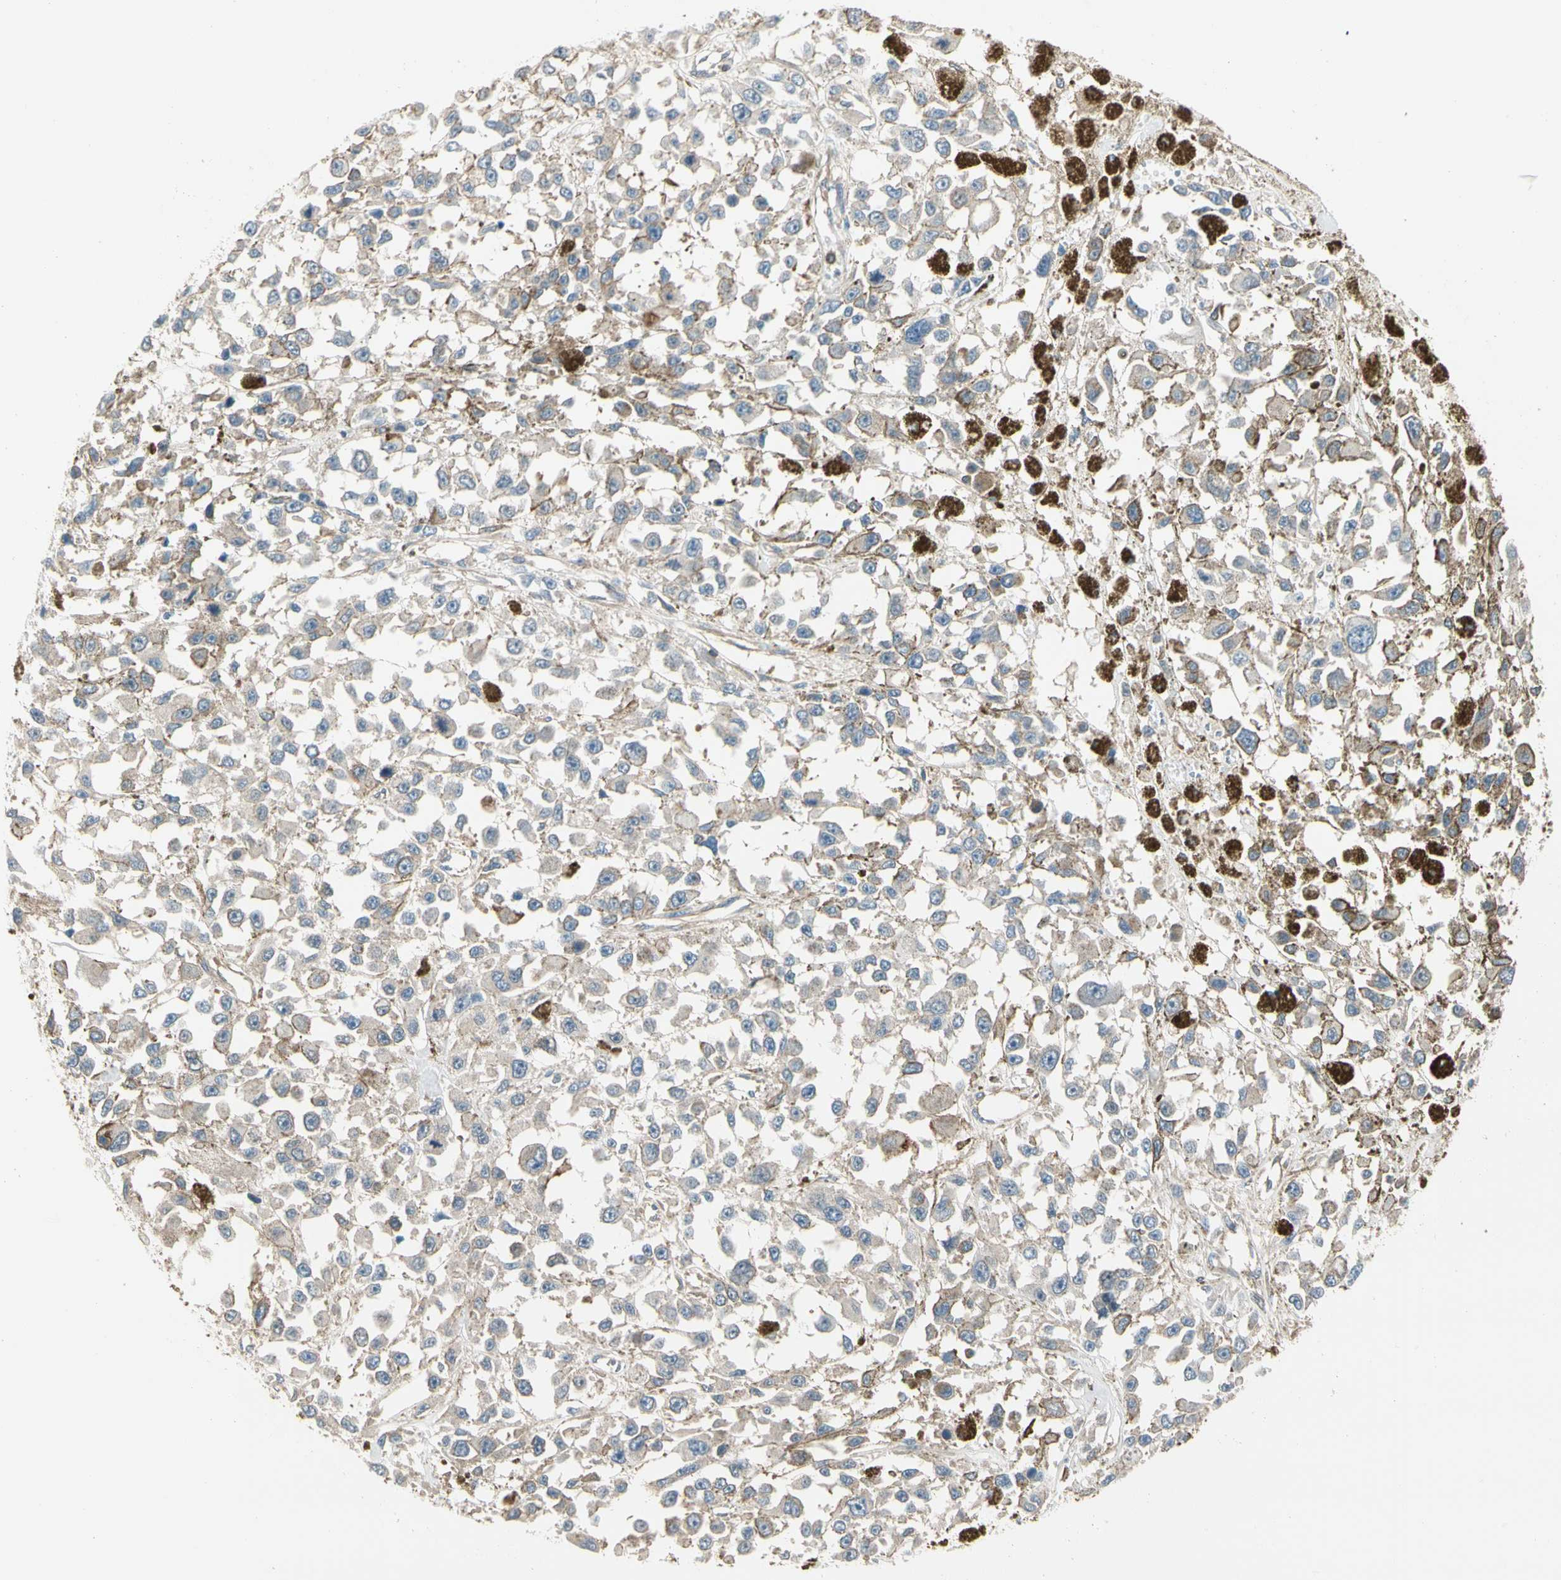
{"staining": {"intensity": "weak", "quantity": "<25%", "location": "cytoplasmic/membranous"}, "tissue": "melanoma", "cell_type": "Tumor cells", "image_type": "cancer", "snomed": [{"axis": "morphology", "description": "Malignant melanoma, Metastatic site"}, {"axis": "topography", "description": "Lymph node"}], "caption": "Protein analysis of melanoma exhibits no significant positivity in tumor cells. (DAB (3,3'-diaminobenzidine) immunohistochemistry with hematoxylin counter stain).", "gene": "CAPZA2", "patient": {"sex": "male", "age": 59}}